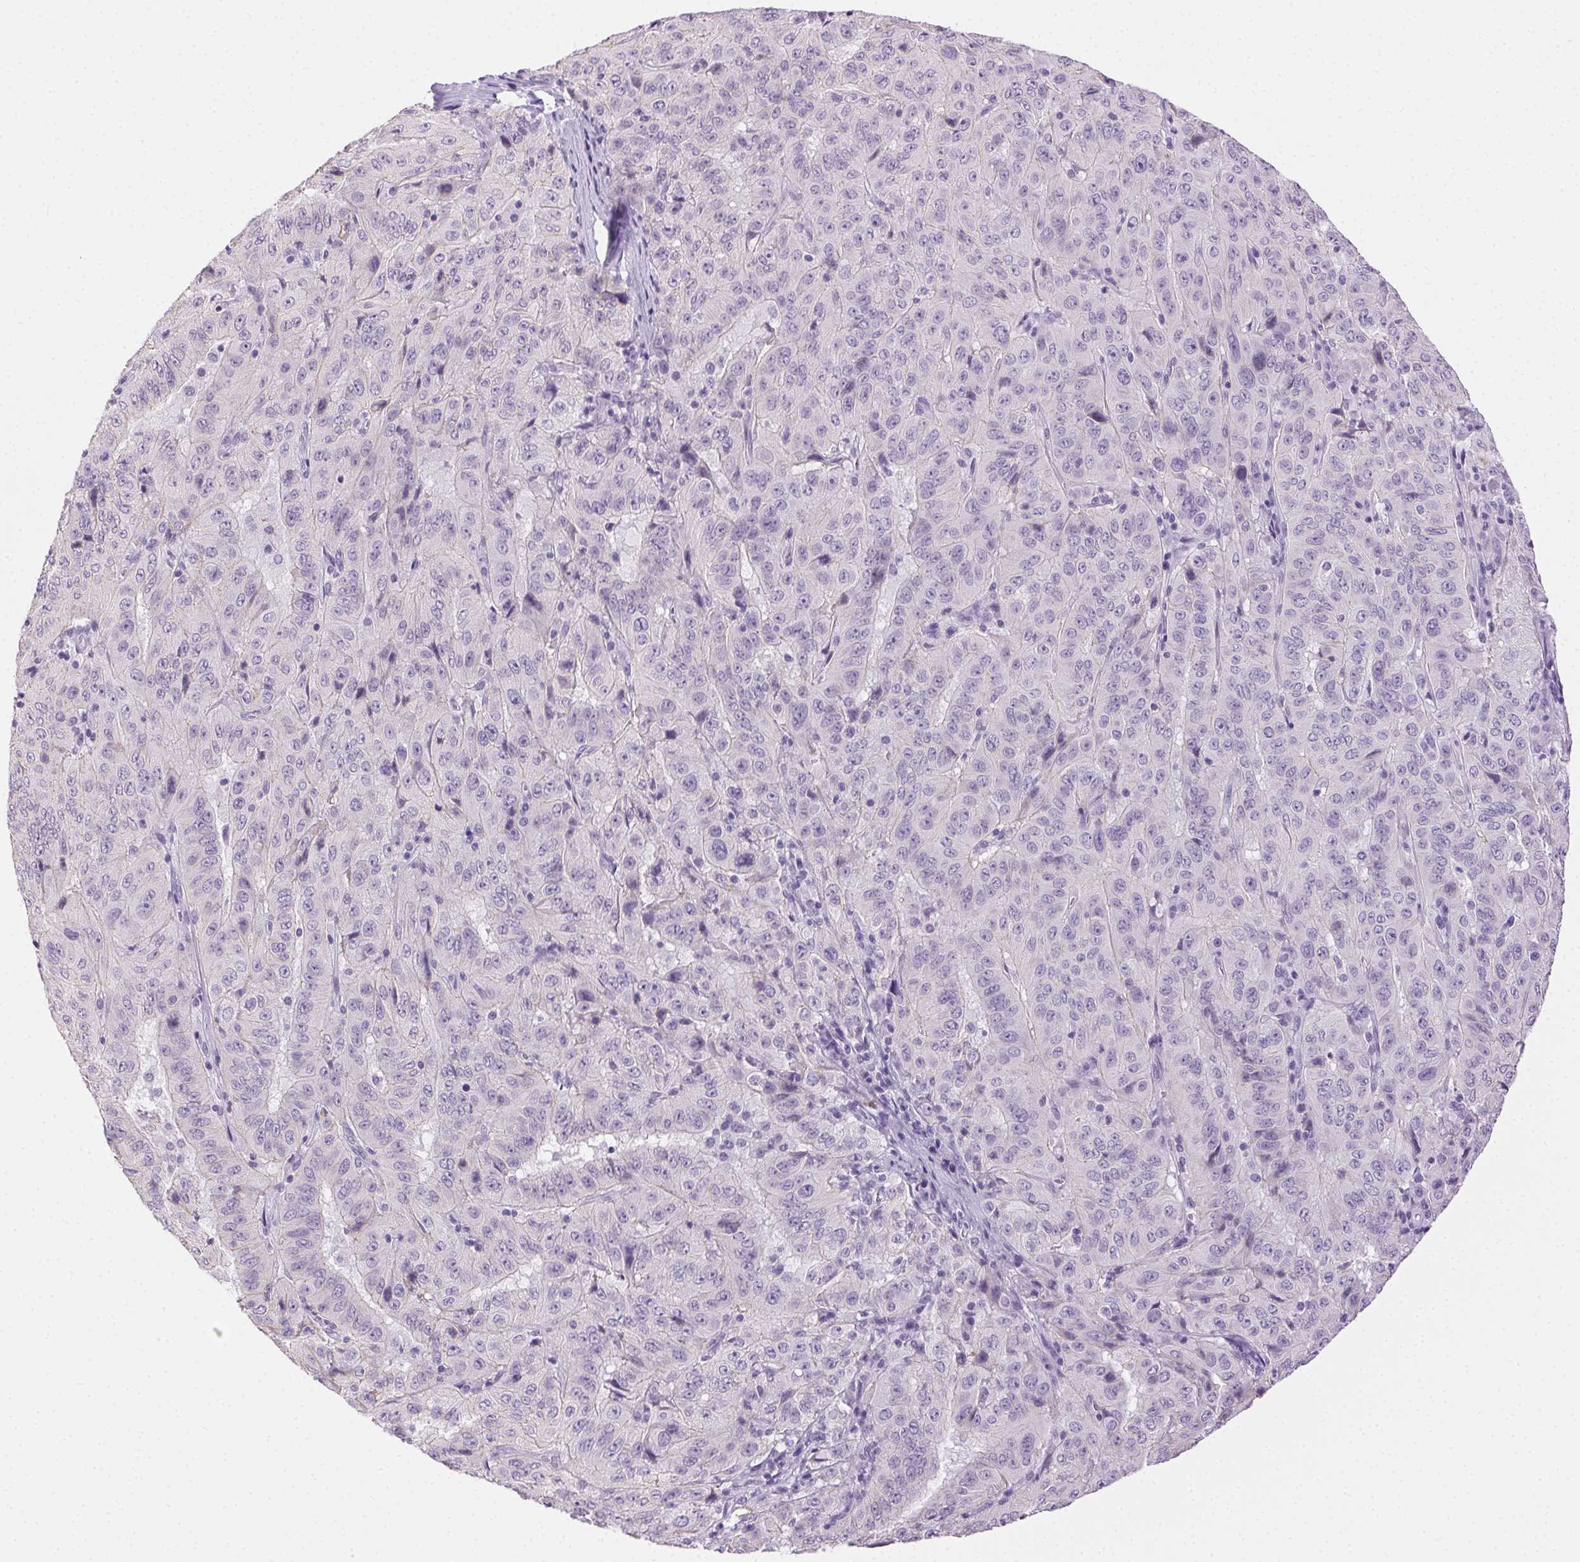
{"staining": {"intensity": "negative", "quantity": "none", "location": "none"}, "tissue": "pancreatic cancer", "cell_type": "Tumor cells", "image_type": "cancer", "snomed": [{"axis": "morphology", "description": "Adenocarcinoma, NOS"}, {"axis": "topography", "description": "Pancreas"}], "caption": "This is a micrograph of IHC staining of pancreatic cancer, which shows no expression in tumor cells. The staining was performed using DAB to visualize the protein expression in brown, while the nuclei were stained in blue with hematoxylin (Magnification: 20x).", "gene": "CLDN10", "patient": {"sex": "male", "age": 63}}